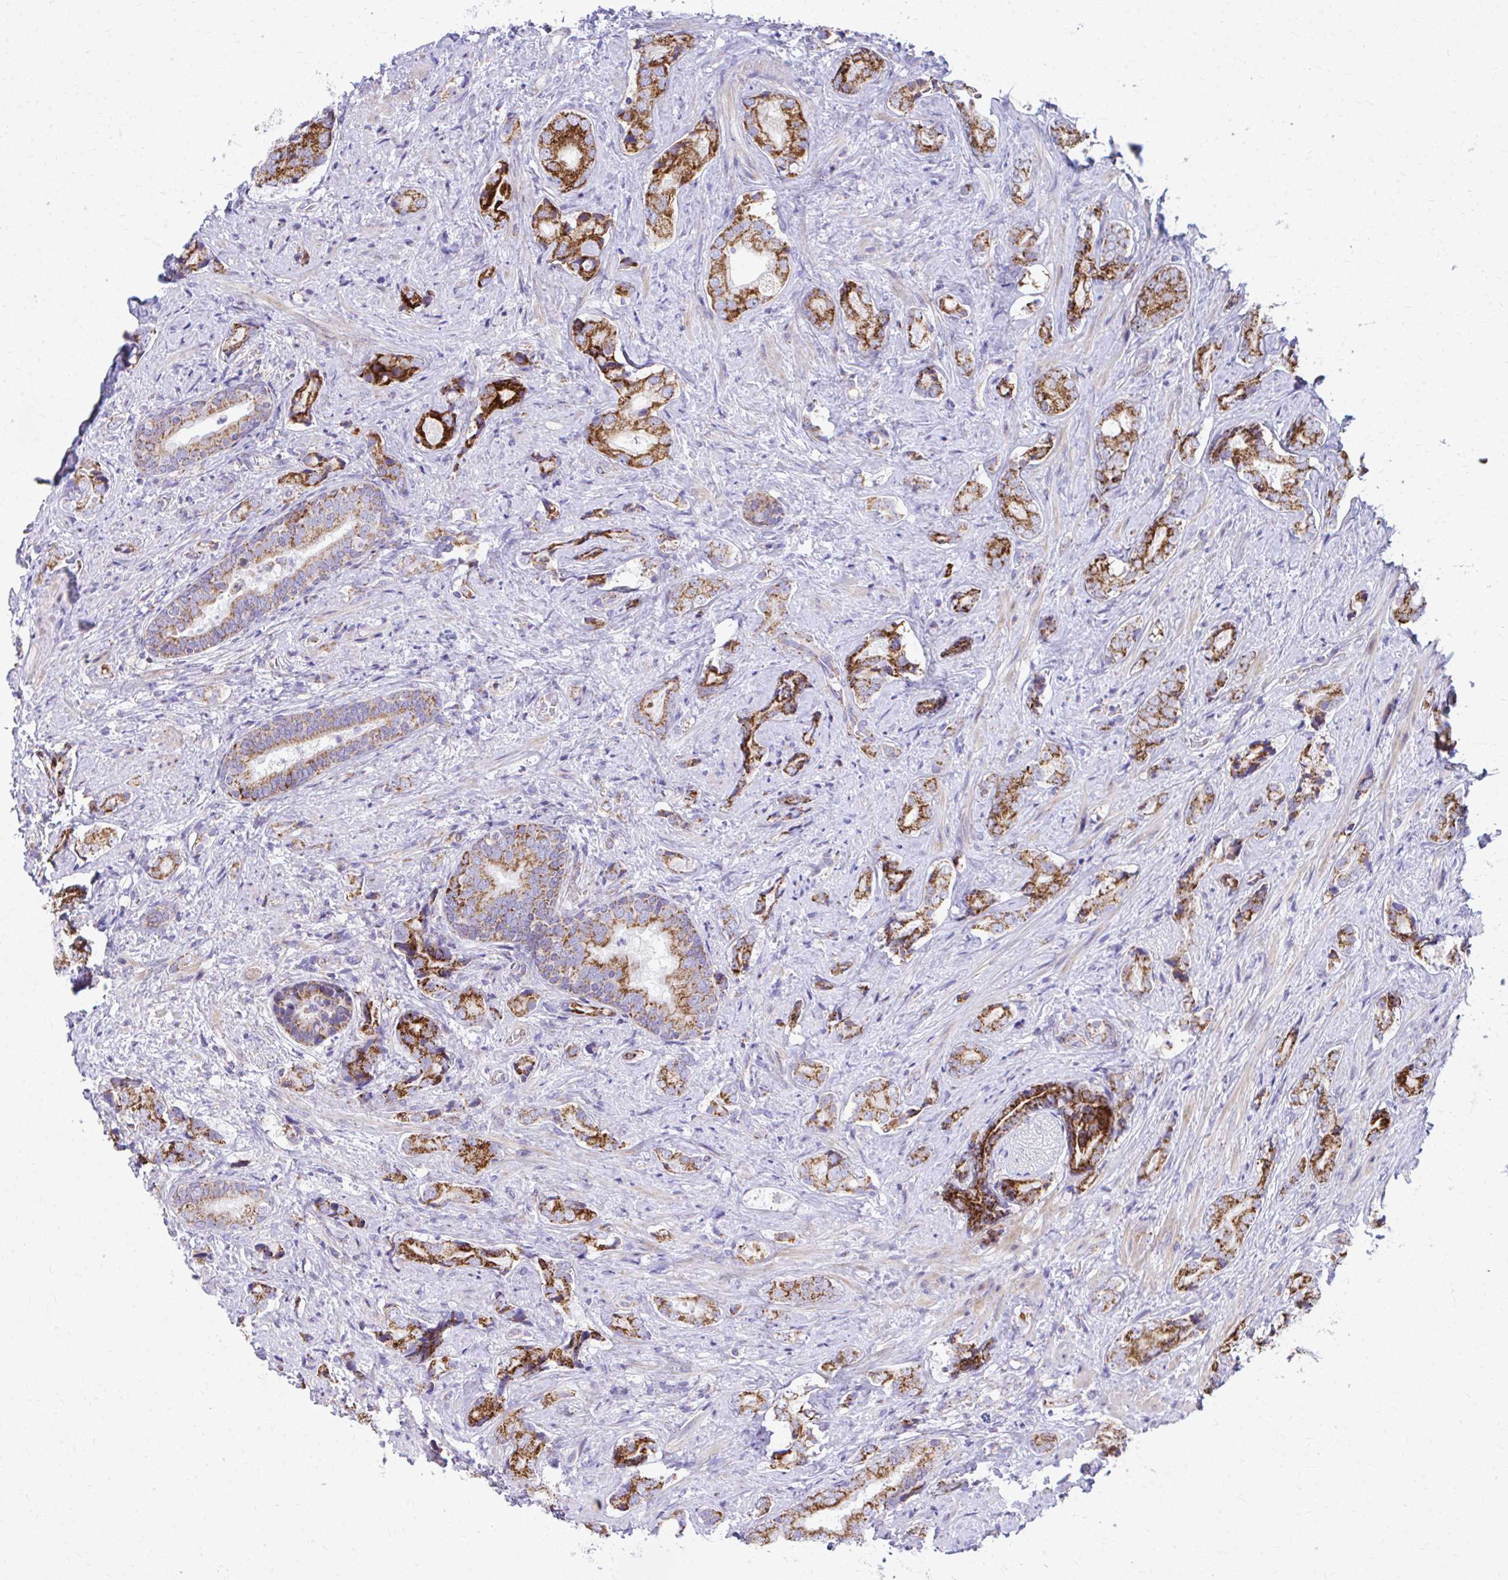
{"staining": {"intensity": "strong", "quantity": ">75%", "location": "cytoplasmic/membranous"}, "tissue": "prostate cancer", "cell_type": "Tumor cells", "image_type": "cancer", "snomed": [{"axis": "morphology", "description": "Adenocarcinoma, High grade"}, {"axis": "topography", "description": "Prostate"}], "caption": "Approximately >75% of tumor cells in human high-grade adenocarcinoma (prostate) display strong cytoplasmic/membranous protein staining as visualized by brown immunohistochemical staining.", "gene": "MRPL19", "patient": {"sex": "male", "age": 62}}